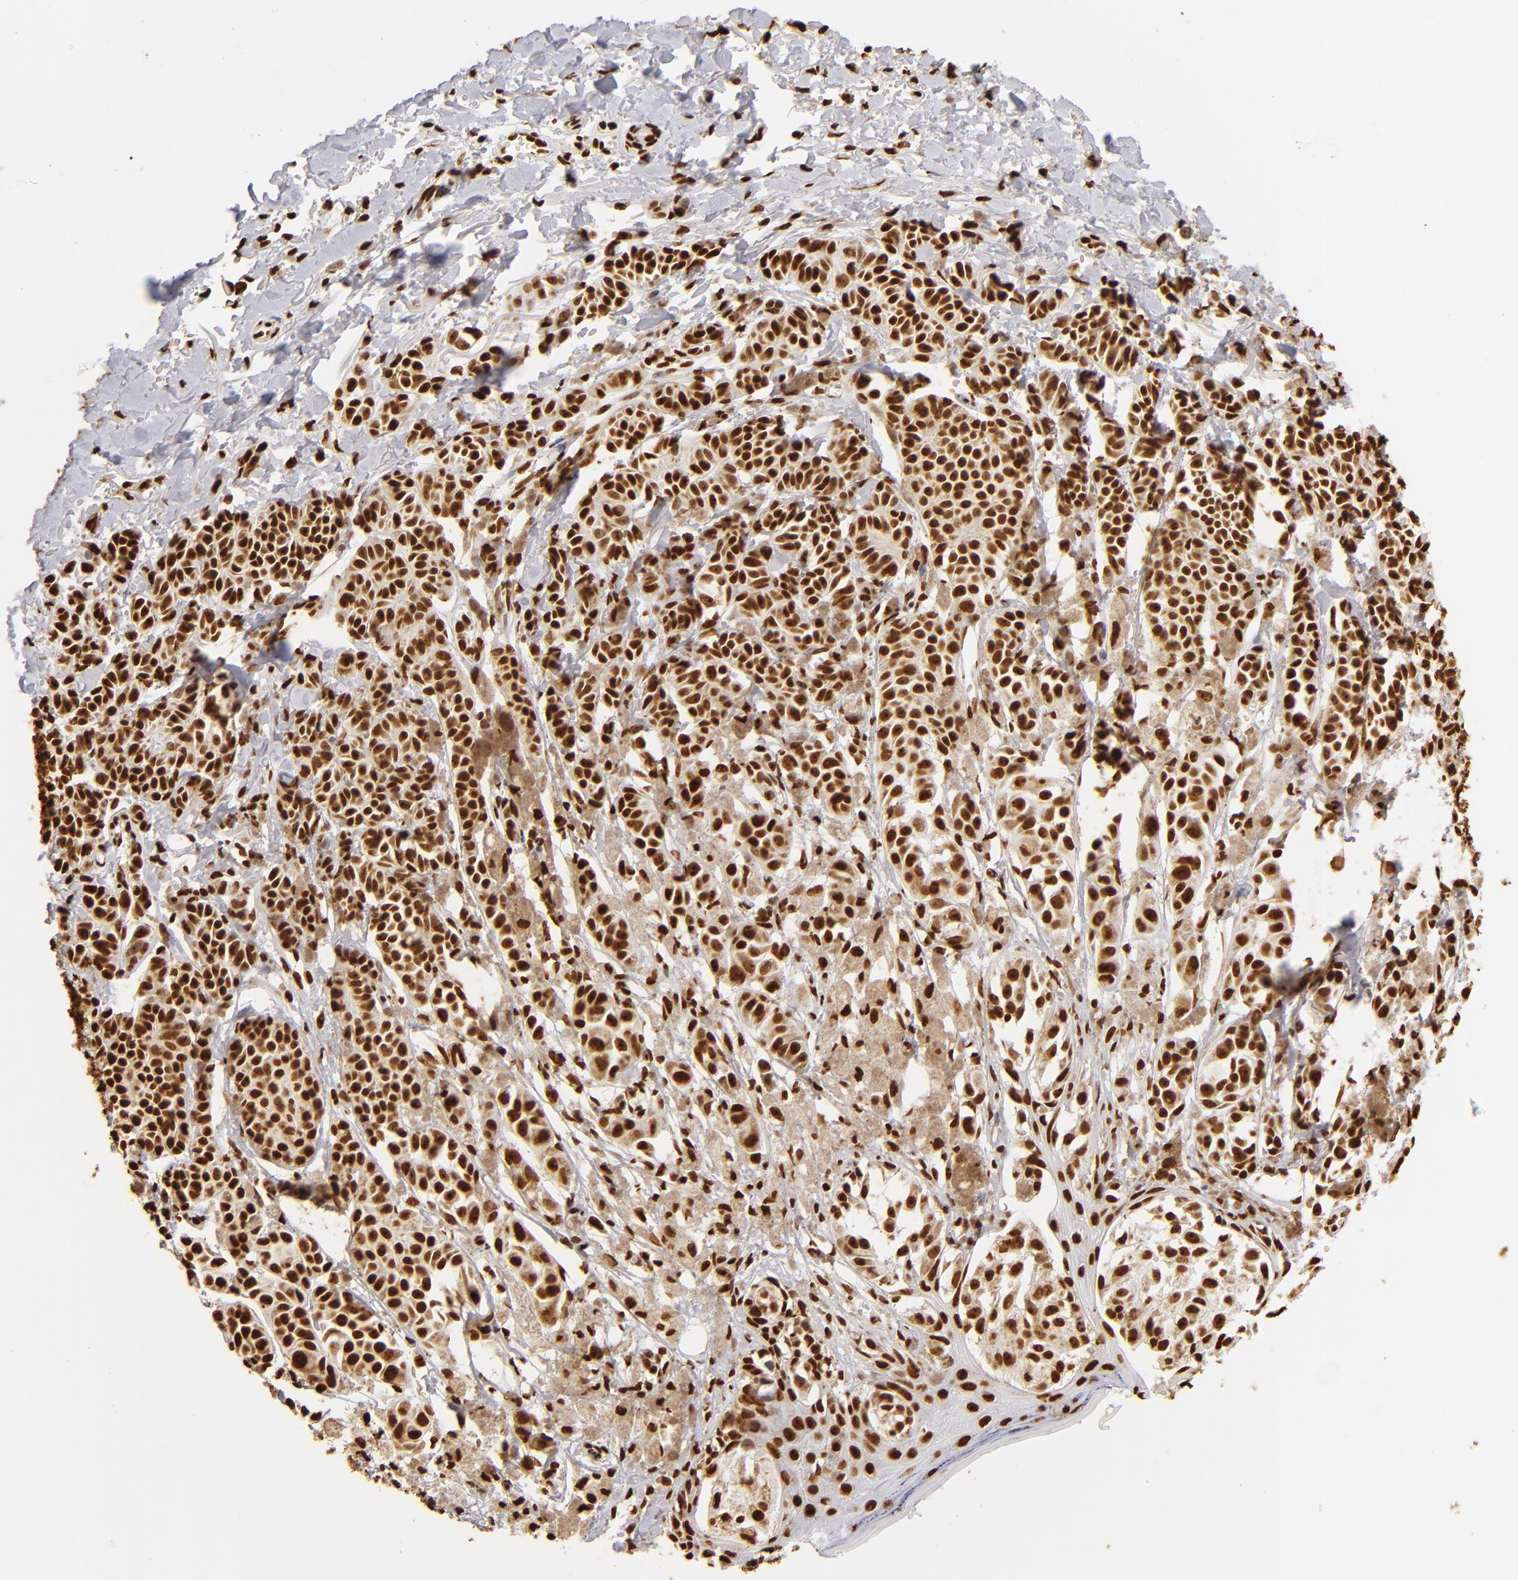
{"staining": {"intensity": "strong", "quantity": ">75%", "location": "nuclear"}, "tissue": "melanoma", "cell_type": "Tumor cells", "image_type": "cancer", "snomed": [{"axis": "morphology", "description": "Malignant melanoma, NOS"}, {"axis": "topography", "description": "Skin"}], "caption": "Human malignant melanoma stained with a protein marker demonstrates strong staining in tumor cells.", "gene": "ILF3", "patient": {"sex": "male", "age": 76}}